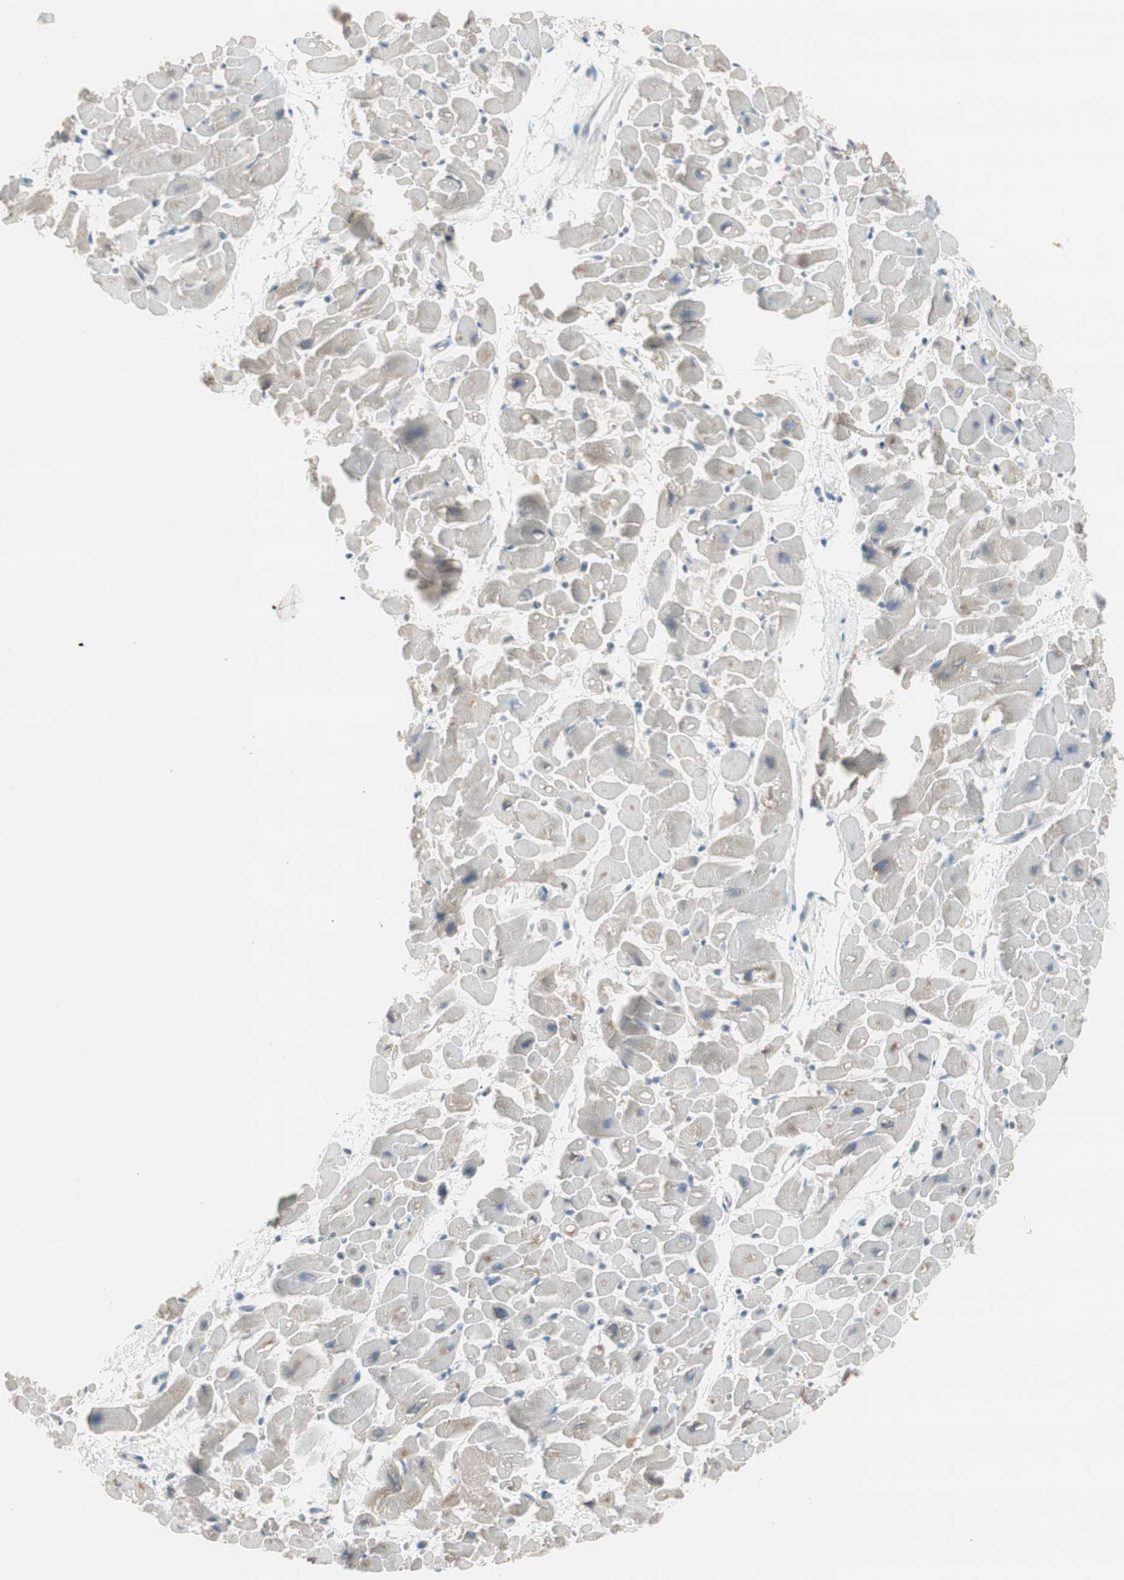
{"staining": {"intensity": "moderate", "quantity": "25%-75%", "location": "cytoplasmic/membranous"}, "tissue": "heart muscle", "cell_type": "Cardiomyocytes", "image_type": "normal", "snomed": [{"axis": "morphology", "description": "Normal tissue, NOS"}, {"axis": "topography", "description": "Heart"}], "caption": "This histopathology image shows unremarkable heart muscle stained with immunohistochemistry (IHC) to label a protein in brown. The cytoplasmic/membranous of cardiomyocytes show moderate positivity for the protein. Nuclei are counter-stained blue.", "gene": "EVA1A", "patient": {"sex": "male", "age": 45}}